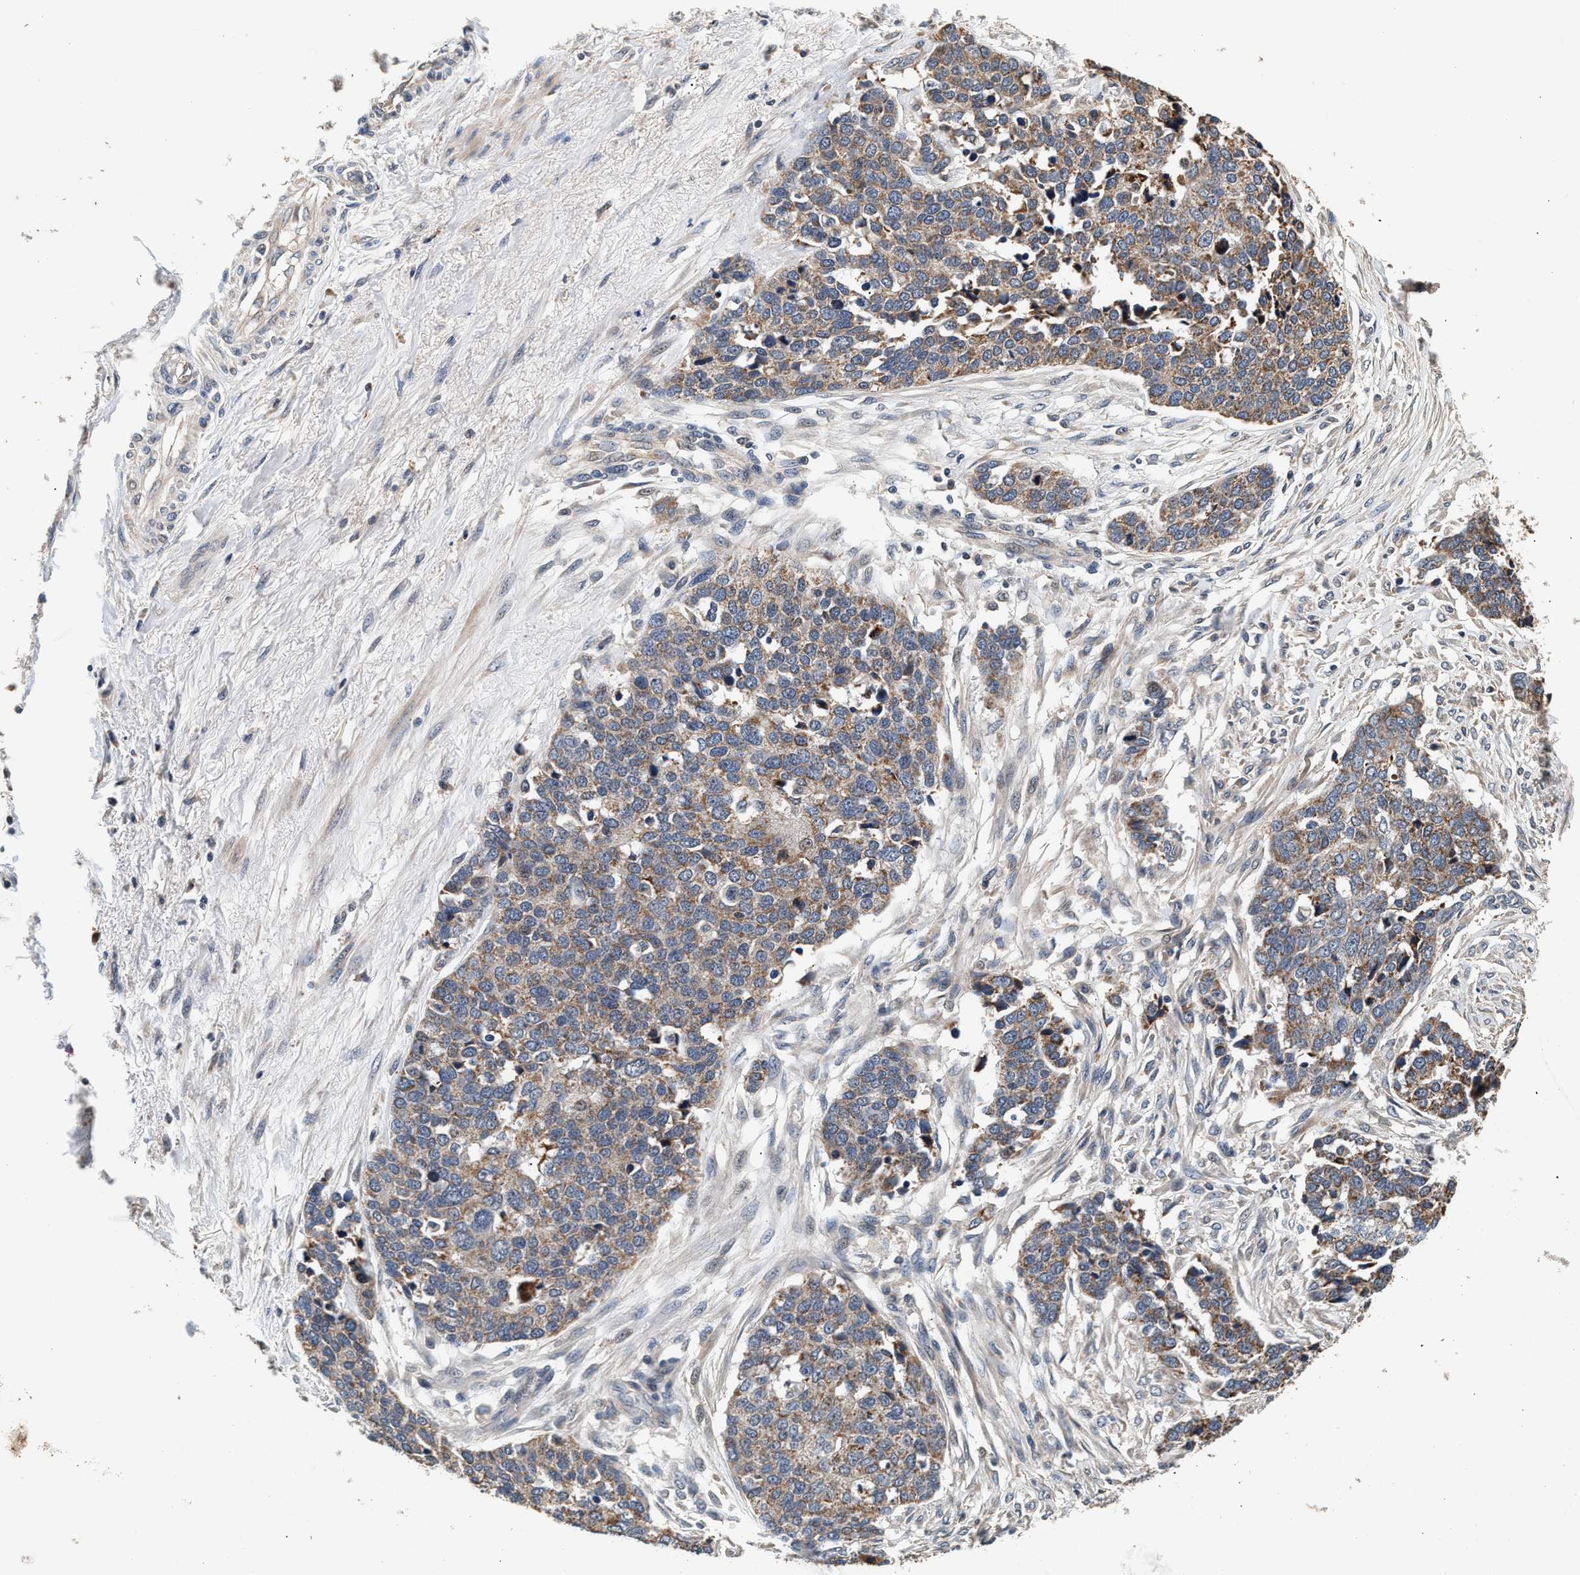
{"staining": {"intensity": "moderate", "quantity": ">75%", "location": "cytoplasmic/membranous"}, "tissue": "ovarian cancer", "cell_type": "Tumor cells", "image_type": "cancer", "snomed": [{"axis": "morphology", "description": "Cystadenocarcinoma, serous, NOS"}, {"axis": "topography", "description": "Ovary"}], "caption": "Human ovarian cancer stained for a protein (brown) reveals moderate cytoplasmic/membranous positive staining in about >75% of tumor cells.", "gene": "PTGR3", "patient": {"sex": "female", "age": 44}}